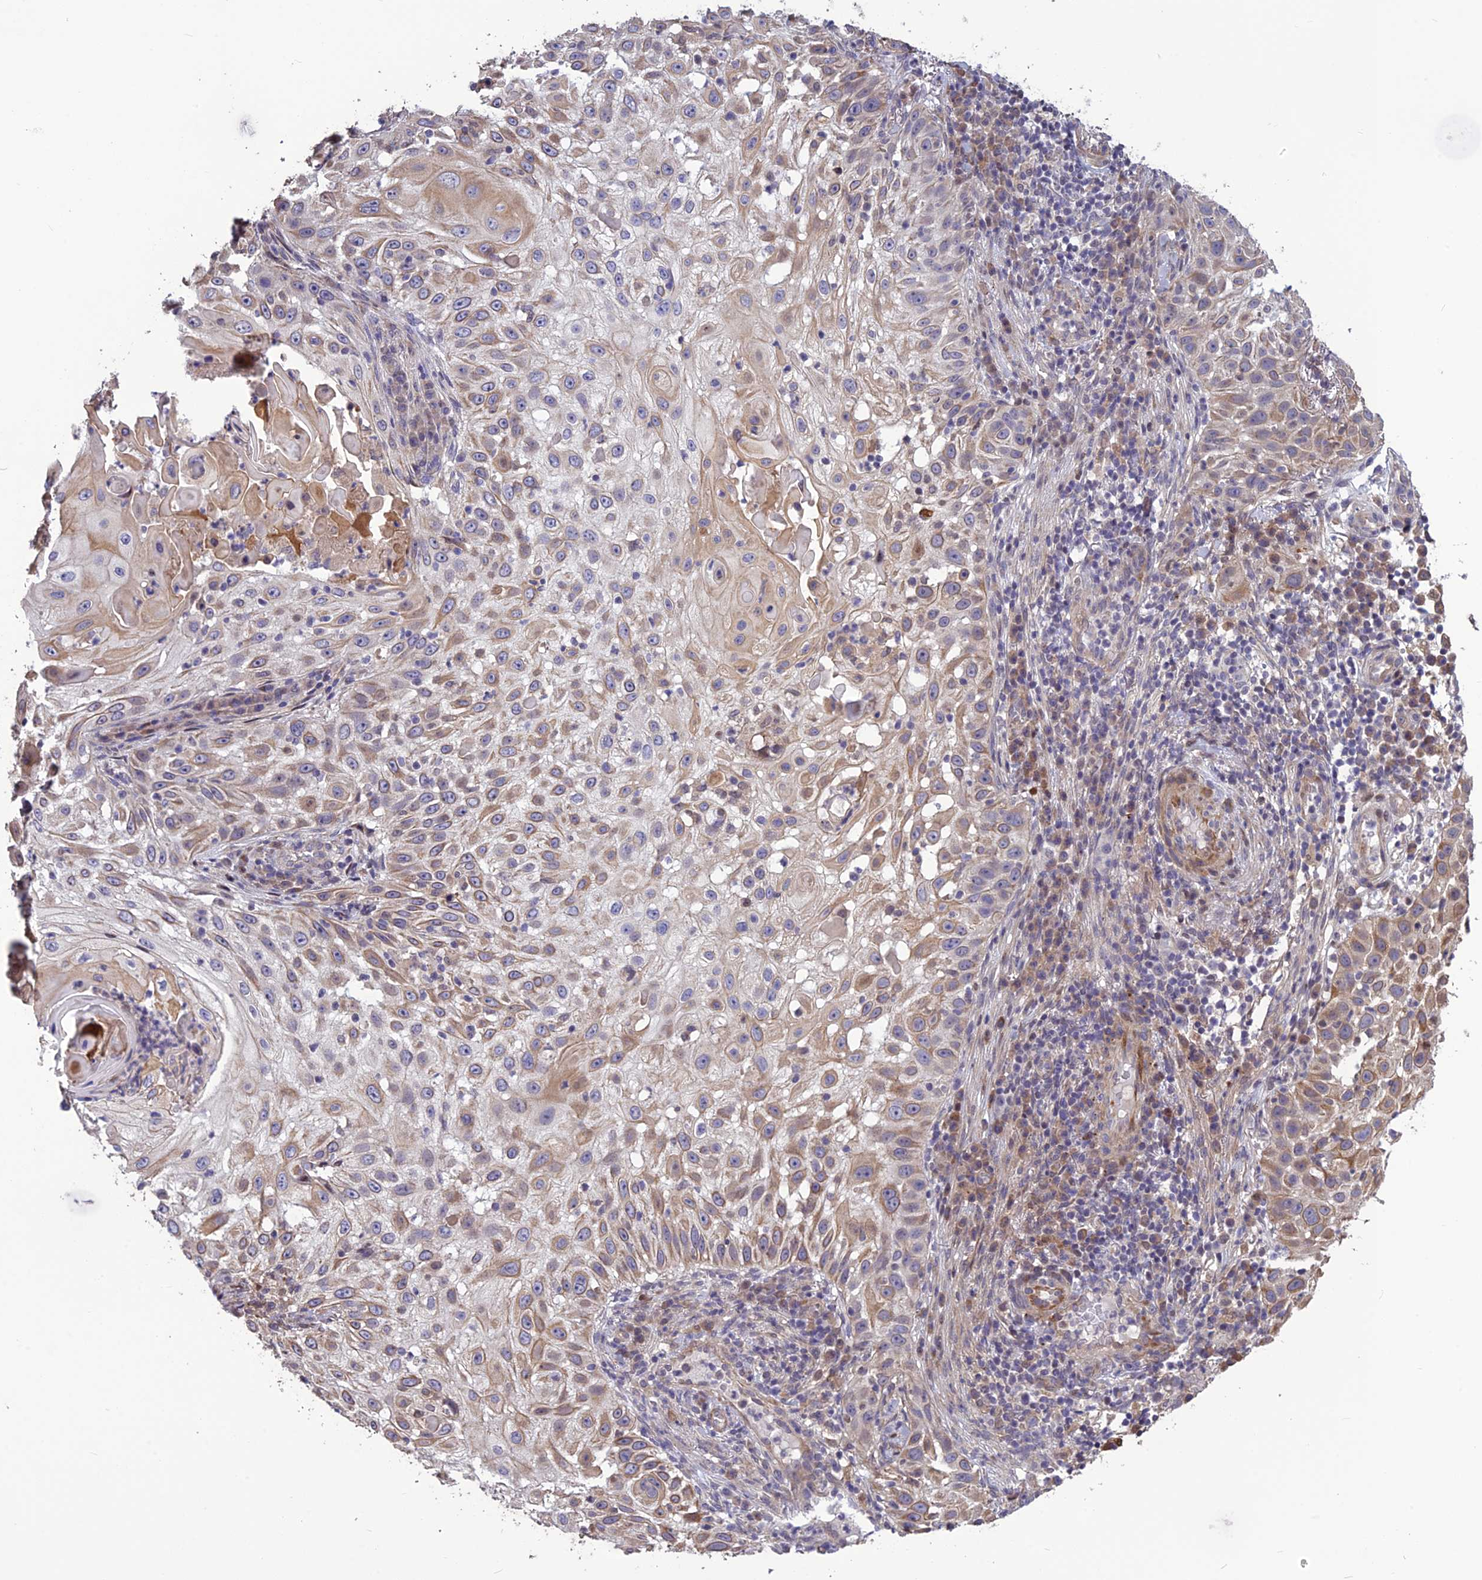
{"staining": {"intensity": "moderate", "quantity": "<25%", "location": "cytoplasmic/membranous"}, "tissue": "skin cancer", "cell_type": "Tumor cells", "image_type": "cancer", "snomed": [{"axis": "morphology", "description": "Squamous cell carcinoma, NOS"}, {"axis": "topography", "description": "Skin"}], "caption": "Protein staining of squamous cell carcinoma (skin) tissue reveals moderate cytoplasmic/membranous positivity in about <25% of tumor cells.", "gene": "SPG21", "patient": {"sex": "female", "age": 44}}